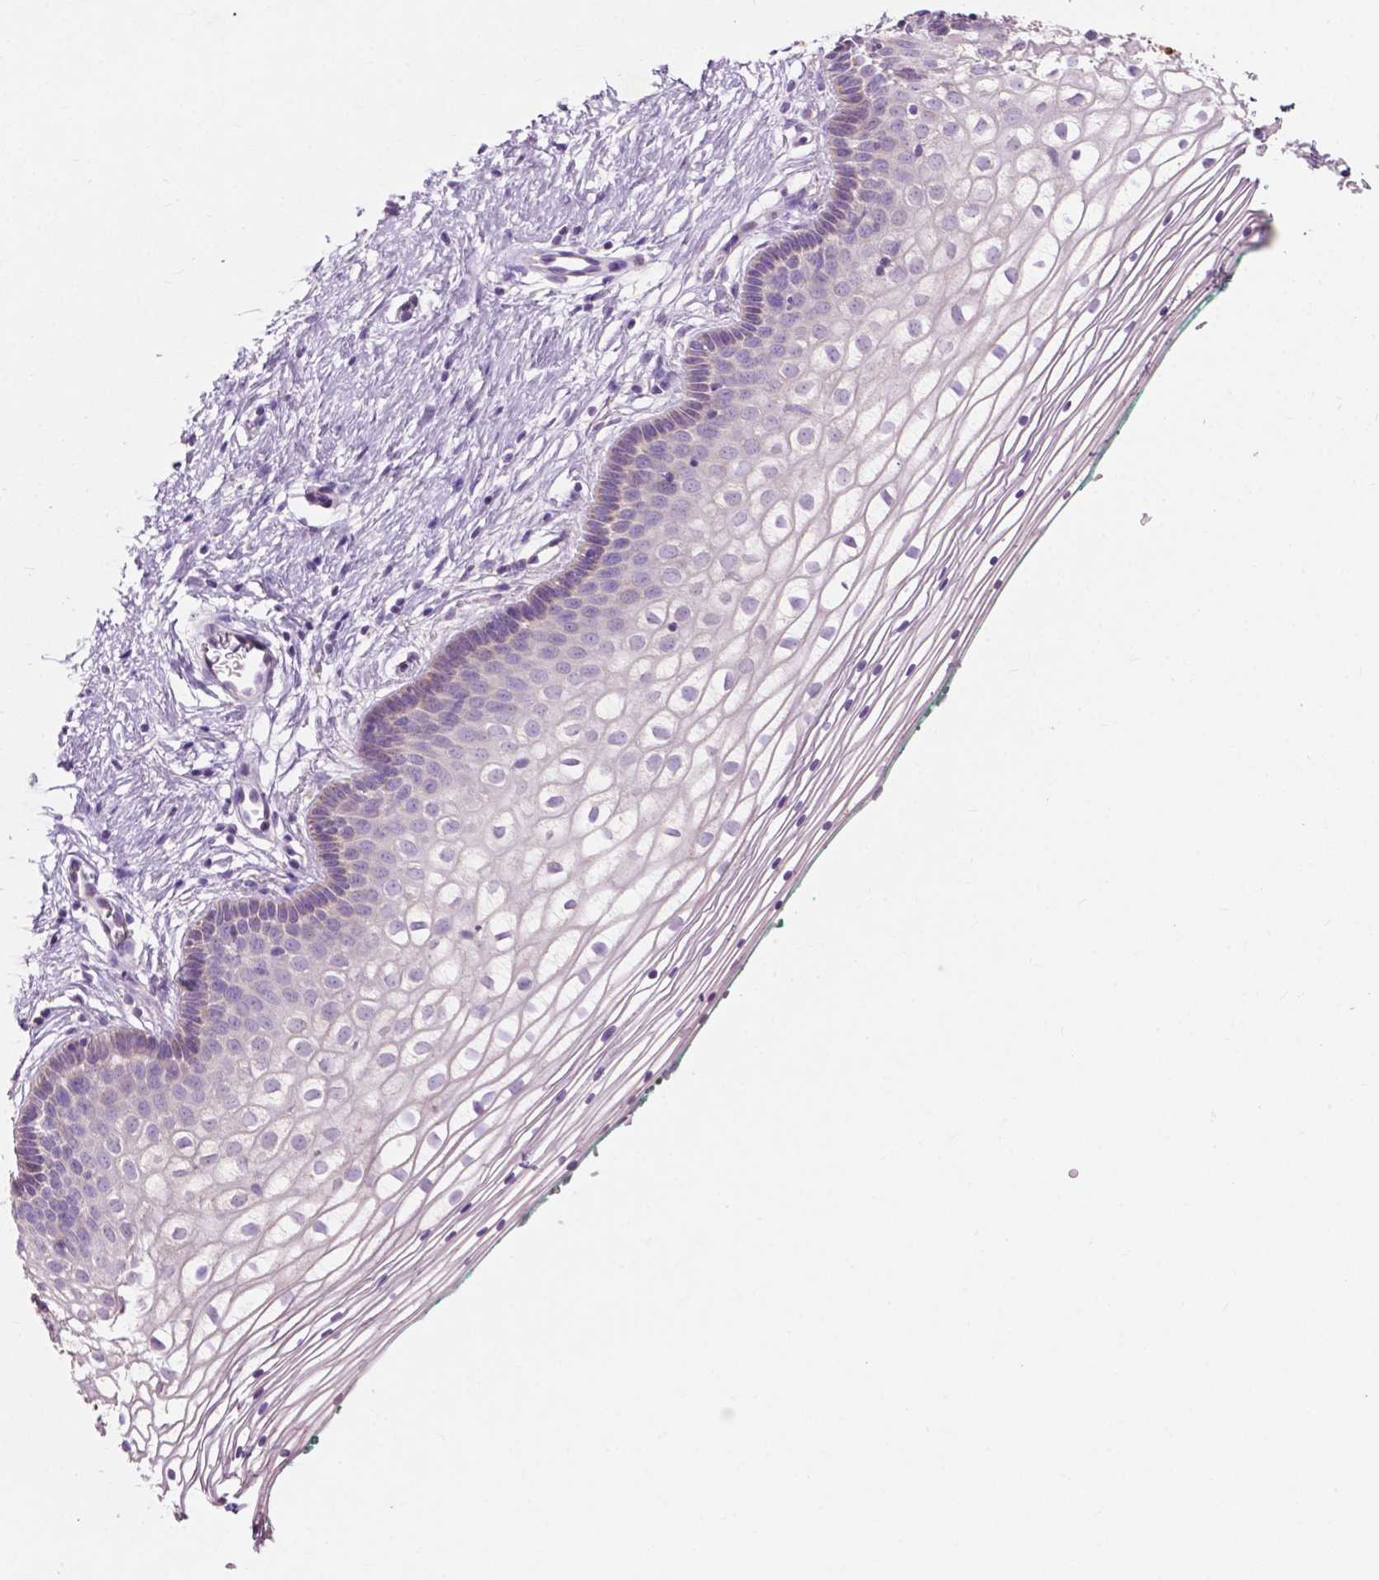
{"staining": {"intensity": "negative", "quantity": "none", "location": "none"}, "tissue": "vagina", "cell_type": "Squamous epithelial cells", "image_type": "normal", "snomed": [{"axis": "morphology", "description": "Normal tissue, NOS"}, {"axis": "topography", "description": "Vagina"}], "caption": "High power microscopy histopathology image of an immunohistochemistry image of benign vagina, revealing no significant positivity in squamous epithelial cells.", "gene": "NDUFS1", "patient": {"sex": "female", "age": 36}}